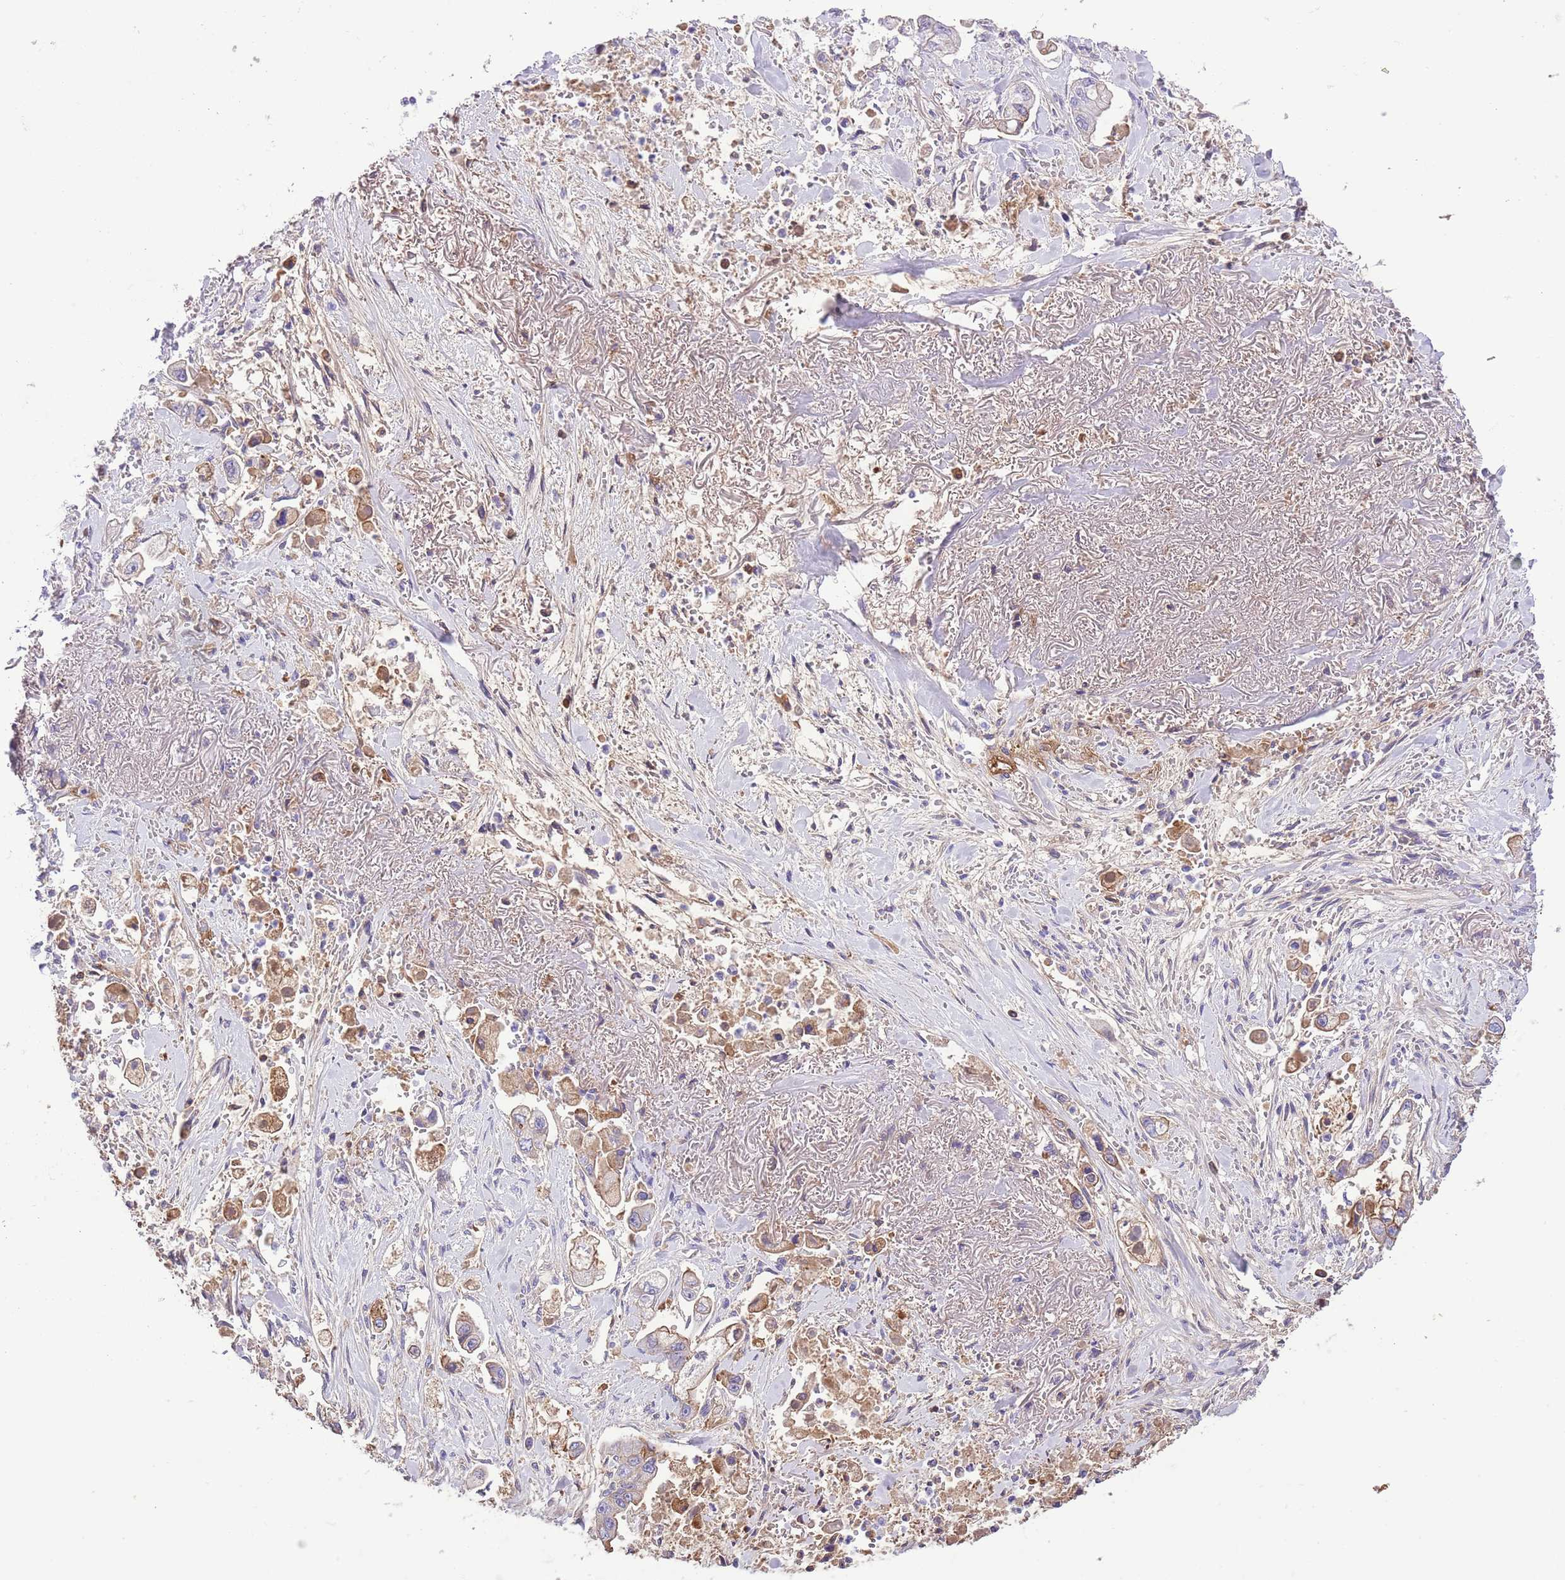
{"staining": {"intensity": "moderate", "quantity": "25%-75%", "location": "cytoplasmic/membranous"}, "tissue": "stomach cancer", "cell_type": "Tumor cells", "image_type": "cancer", "snomed": [{"axis": "morphology", "description": "Adenocarcinoma, NOS"}, {"axis": "topography", "description": "Stomach"}], "caption": "Moderate cytoplasmic/membranous protein staining is identified in approximately 25%-75% of tumor cells in adenocarcinoma (stomach).", "gene": "IGF1", "patient": {"sex": "male", "age": 62}}